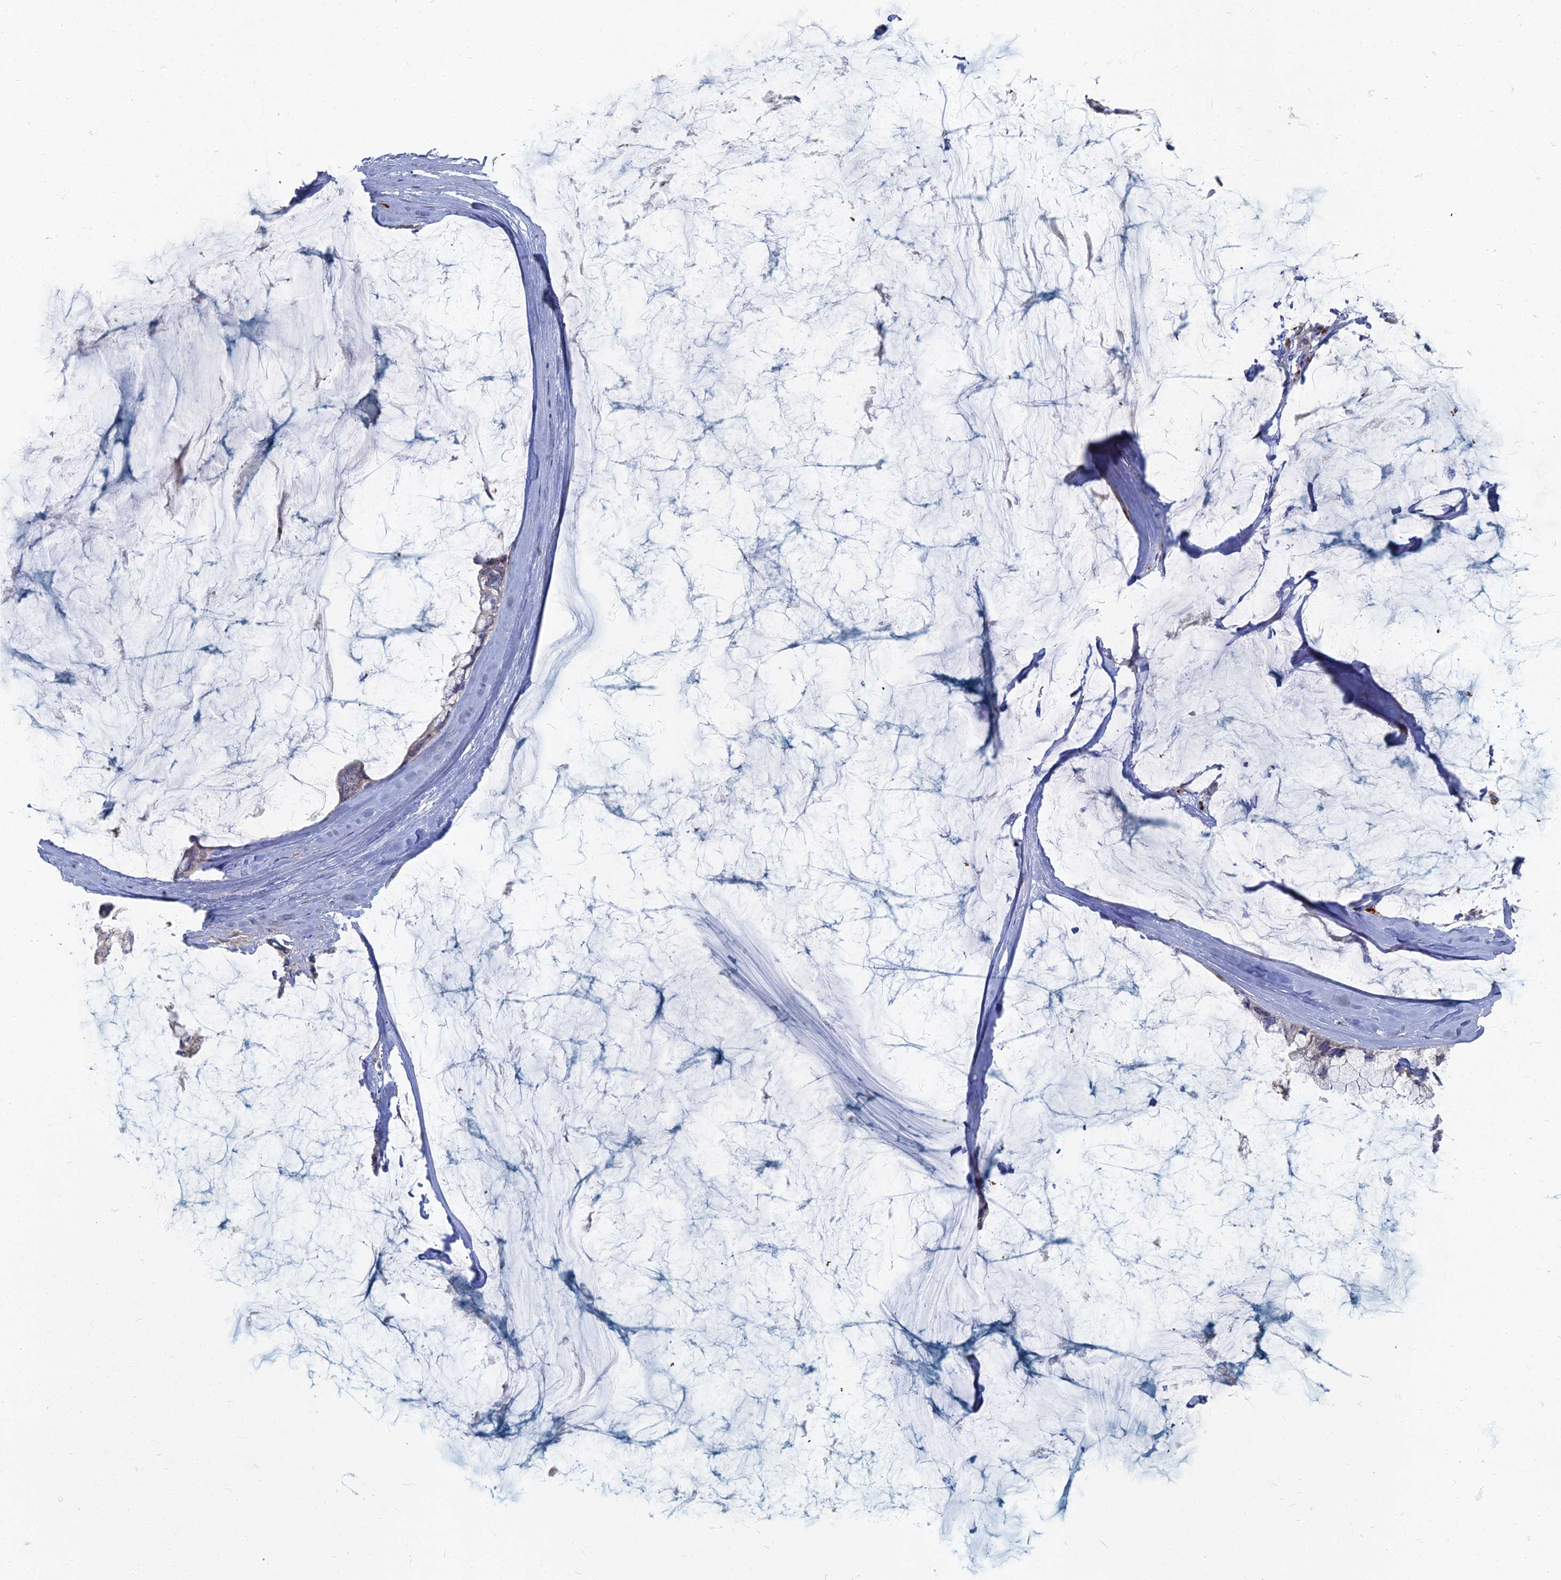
{"staining": {"intensity": "negative", "quantity": "none", "location": "none"}, "tissue": "ovarian cancer", "cell_type": "Tumor cells", "image_type": "cancer", "snomed": [{"axis": "morphology", "description": "Cystadenocarcinoma, mucinous, NOS"}, {"axis": "topography", "description": "Ovary"}], "caption": "Tumor cells show no significant expression in ovarian cancer. (Brightfield microscopy of DAB immunohistochemistry (IHC) at high magnification).", "gene": "TMEM128", "patient": {"sex": "female", "age": 39}}